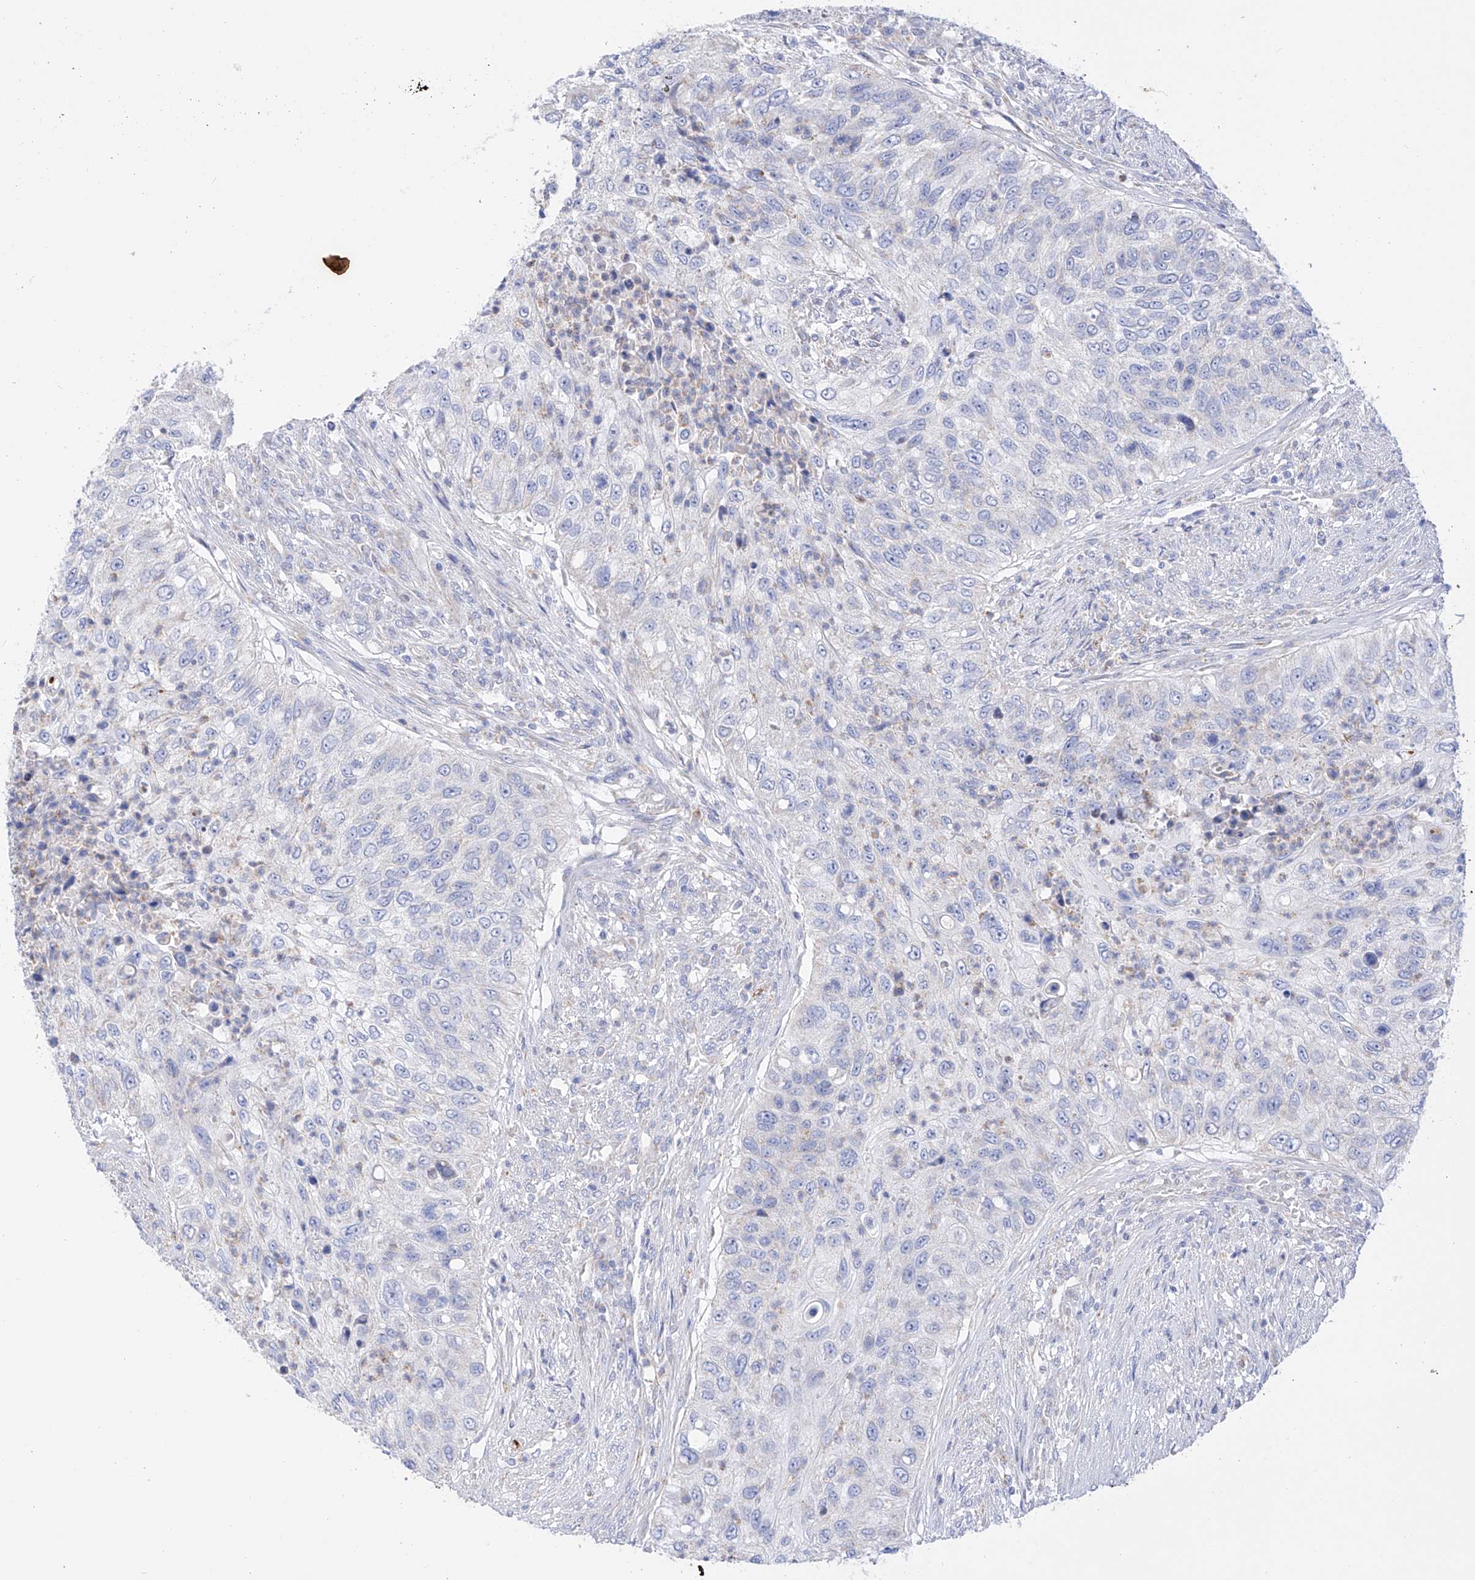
{"staining": {"intensity": "negative", "quantity": "none", "location": "none"}, "tissue": "urothelial cancer", "cell_type": "Tumor cells", "image_type": "cancer", "snomed": [{"axis": "morphology", "description": "Urothelial carcinoma, High grade"}, {"axis": "topography", "description": "Urinary bladder"}], "caption": "This is an immunohistochemistry histopathology image of human high-grade urothelial carcinoma. There is no positivity in tumor cells.", "gene": "FLG", "patient": {"sex": "female", "age": 60}}